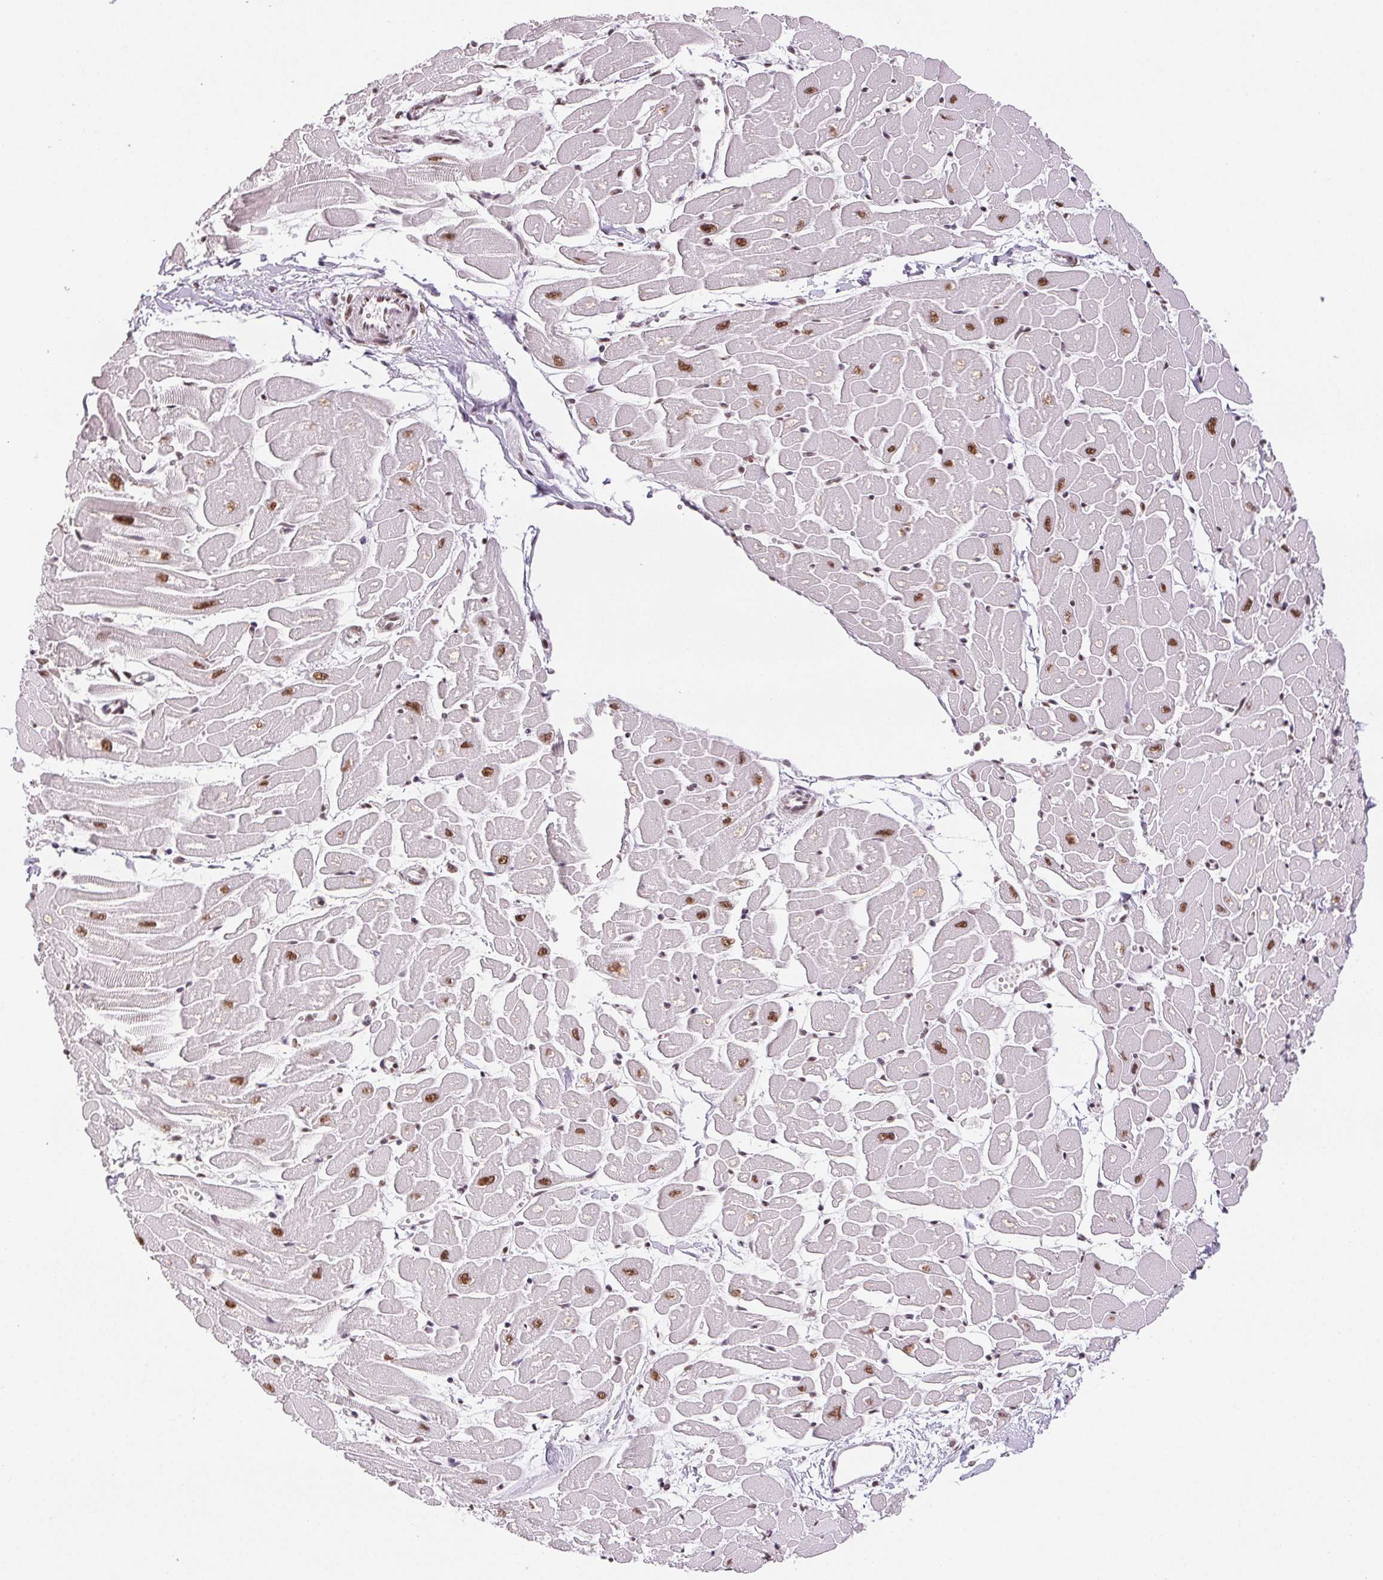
{"staining": {"intensity": "moderate", "quantity": ">75%", "location": "nuclear"}, "tissue": "heart muscle", "cell_type": "Cardiomyocytes", "image_type": "normal", "snomed": [{"axis": "morphology", "description": "Normal tissue, NOS"}, {"axis": "topography", "description": "Heart"}], "caption": "IHC staining of benign heart muscle, which displays medium levels of moderate nuclear staining in about >75% of cardiomyocytes indicating moderate nuclear protein positivity. The staining was performed using DAB (3,3'-diaminobenzidine) (brown) for protein detection and nuclei were counterstained in hematoxylin (blue).", "gene": "IK", "patient": {"sex": "male", "age": 57}}